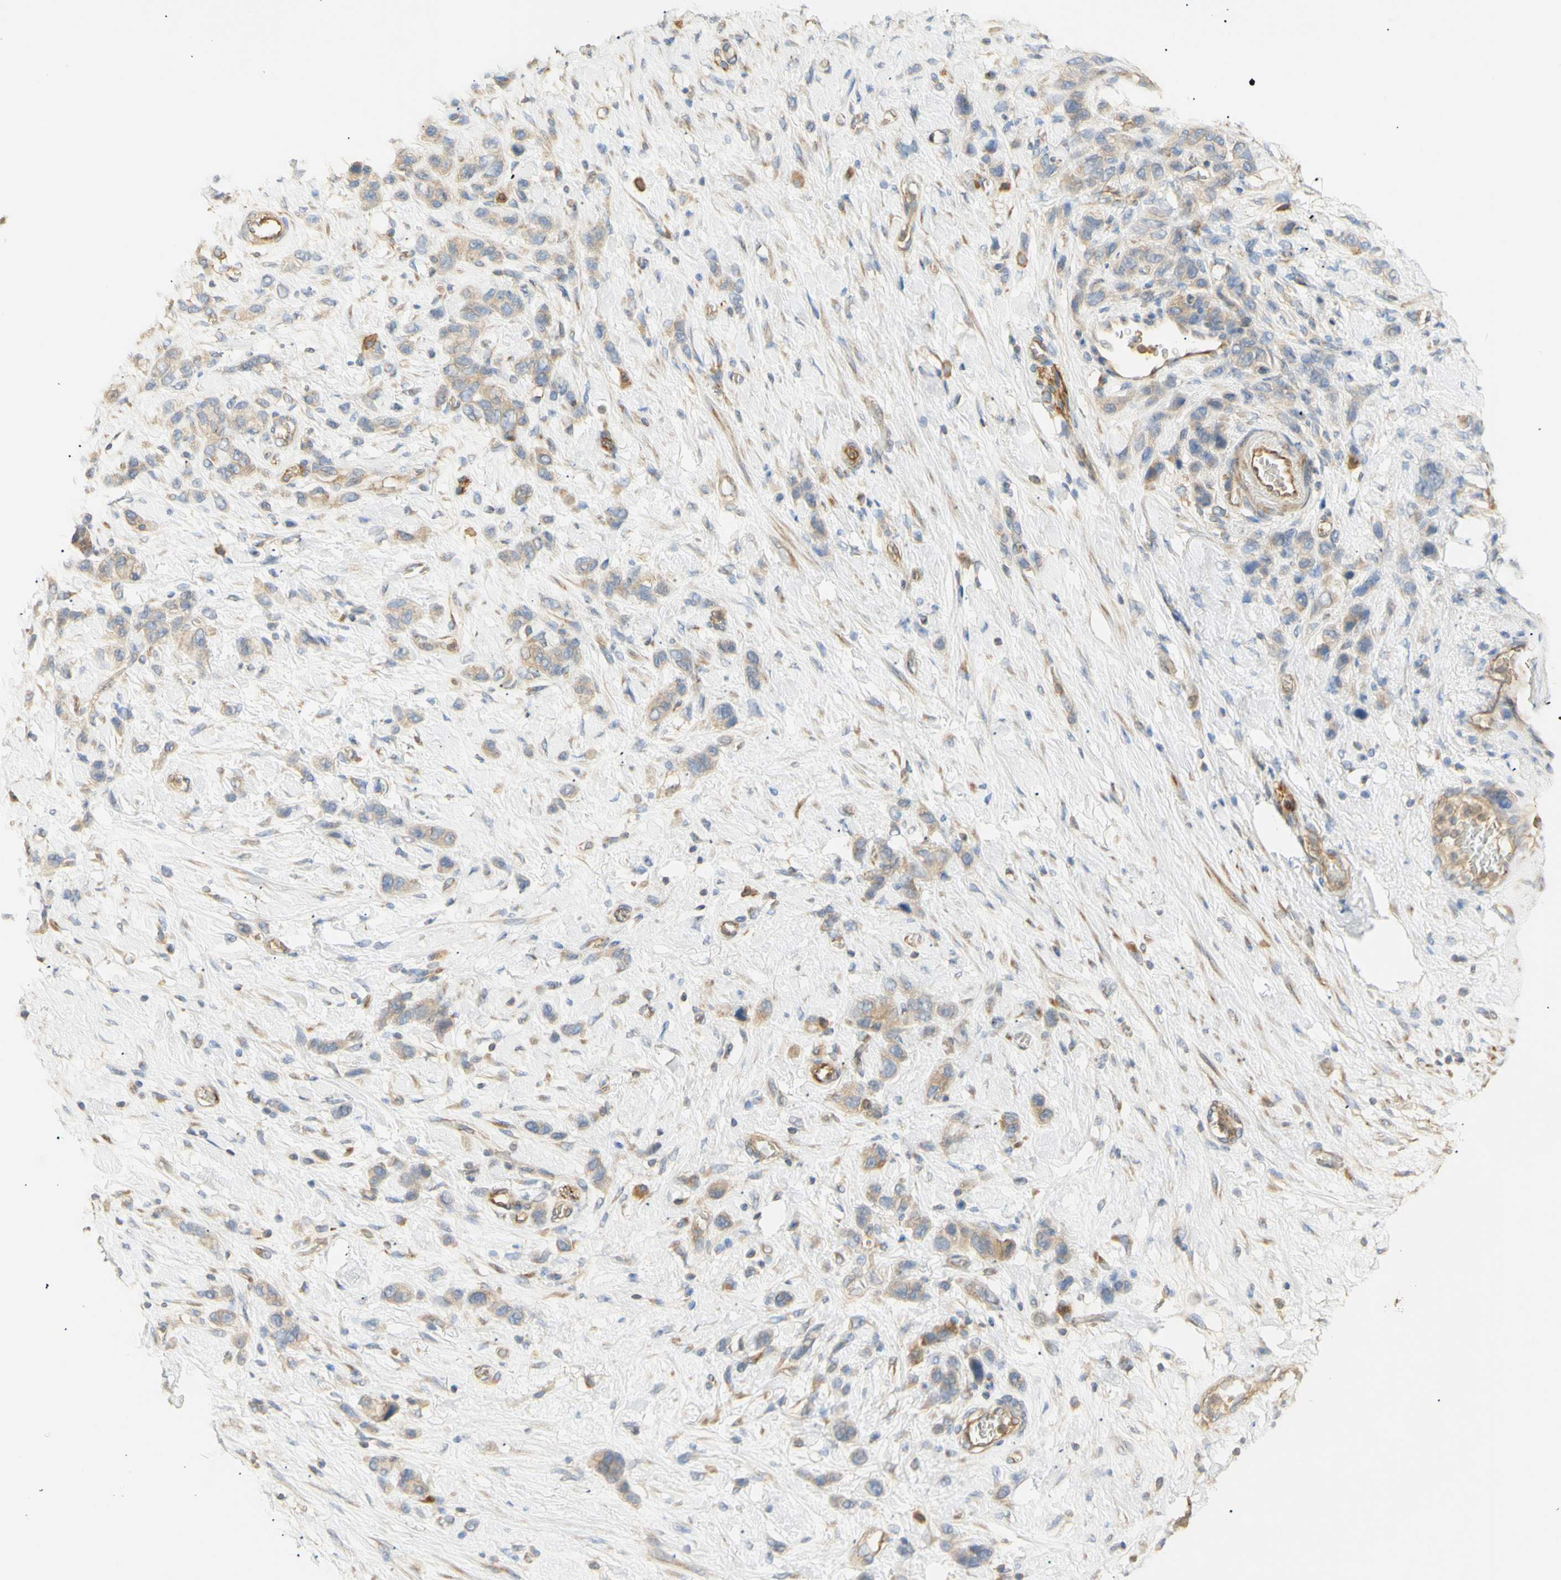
{"staining": {"intensity": "weak", "quantity": ">75%", "location": "cytoplasmic/membranous"}, "tissue": "stomach cancer", "cell_type": "Tumor cells", "image_type": "cancer", "snomed": [{"axis": "morphology", "description": "Adenocarcinoma, NOS"}, {"axis": "morphology", "description": "Adenocarcinoma, High grade"}, {"axis": "topography", "description": "Stomach, upper"}, {"axis": "topography", "description": "Stomach, lower"}], "caption": "Immunohistochemical staining of human stomach cancer reveals low levels of weak cytoplasmic/membranous protein expression in about >75% of tumor cells.", "gene": "KCNE4", "patient": {"sex": "female", "age": 65}}